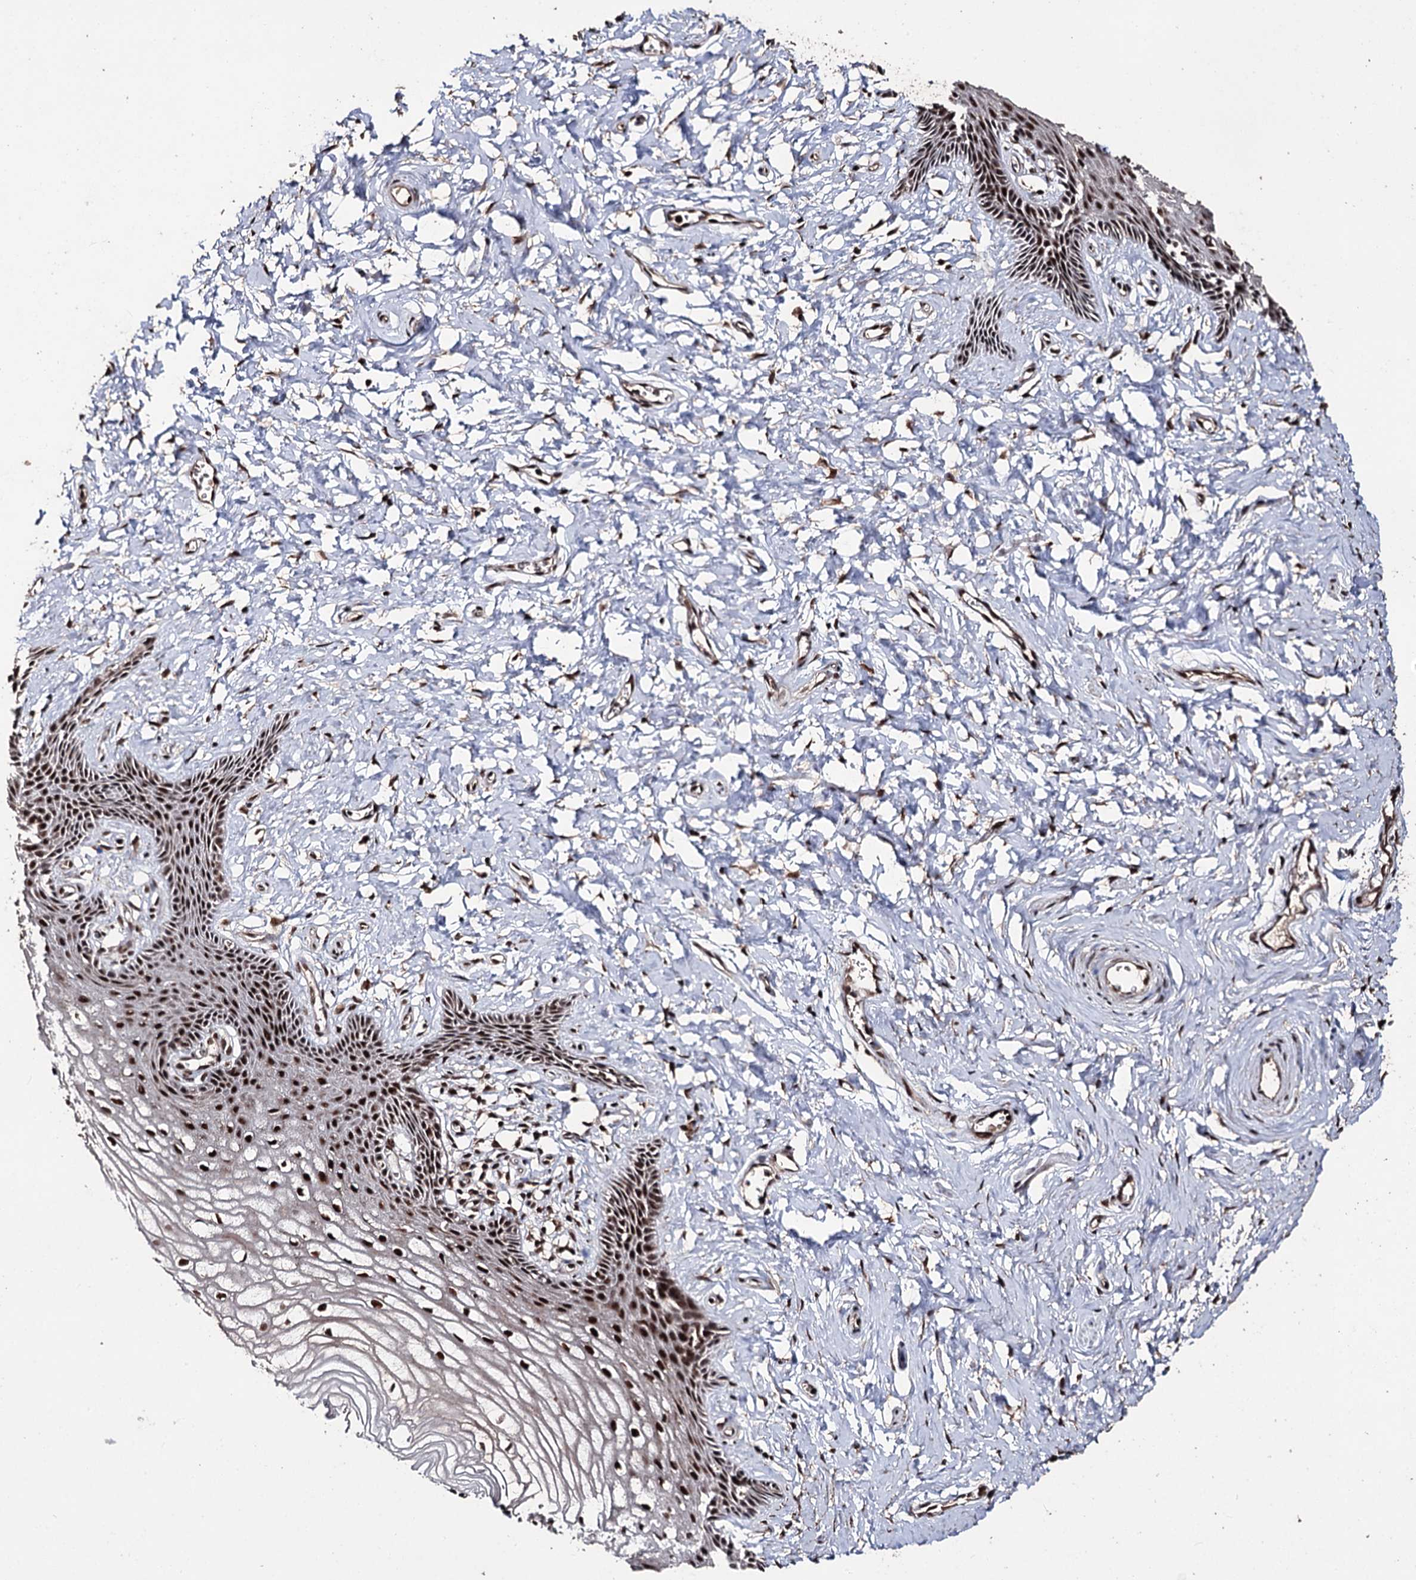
{"staining": {"intensity": "strong", "quantity": ">75%", "location": "nuclear"}, "tissue": "vagina", "cell_type": "Squamous epithelial cells", "image_type": "normal", "snomed": [{"axis": "morphology", "description": "Normal tissue, NOS"}, {"axis": "topography", "description": "Vagina"}, {"axis": "topography", "description": "Cervix"}], "caption": "Brown immunohistochemical staining in unremarkable human vagina displays strong nuclear expression in about >75% of squamous epithelial cells. (DAB (3,3'-diaminobenzidine) = brown stain, brightfield microscopy at high magnification).", "gene": "U2SURP", "patient": {"sex": "female", "age": 40}}